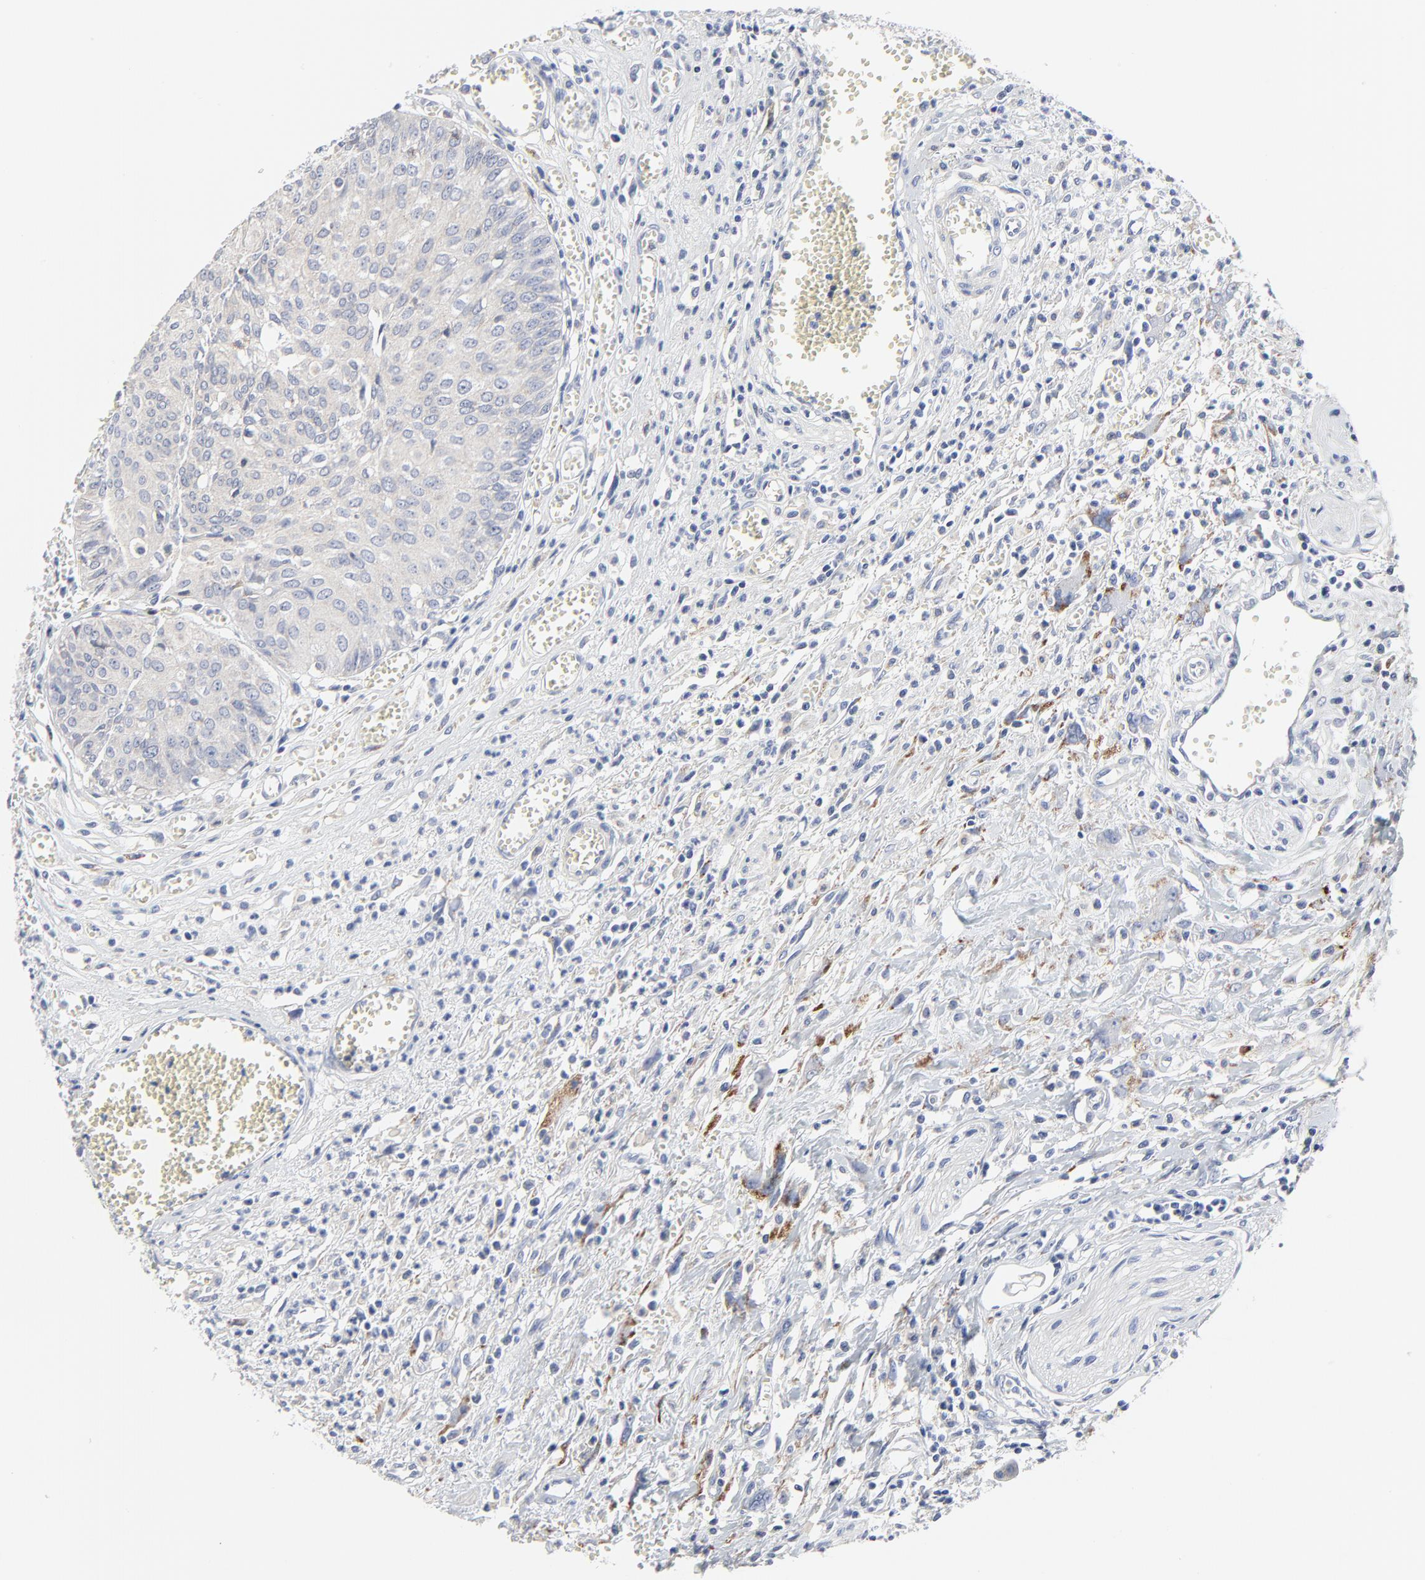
{"staining": {"intensity": "negative", "quantity": "none", "location": "none"}, "tissue": "urothelial cancer", "cell_type": "Tumor cells", "image_type": "cancer", "snomed": [{"axis": "morphology", "description": "Urothelial carcinoma, High grade"}, {"axis": "topography", "description": "Urinary bladder"}], "caption": "This is an immunohistochemistry histopathology image of human urothelial cancer. There is no staining in tumor cells.", "gene": "DHRSX", "patient": {"sex": "male", "age": 66}}